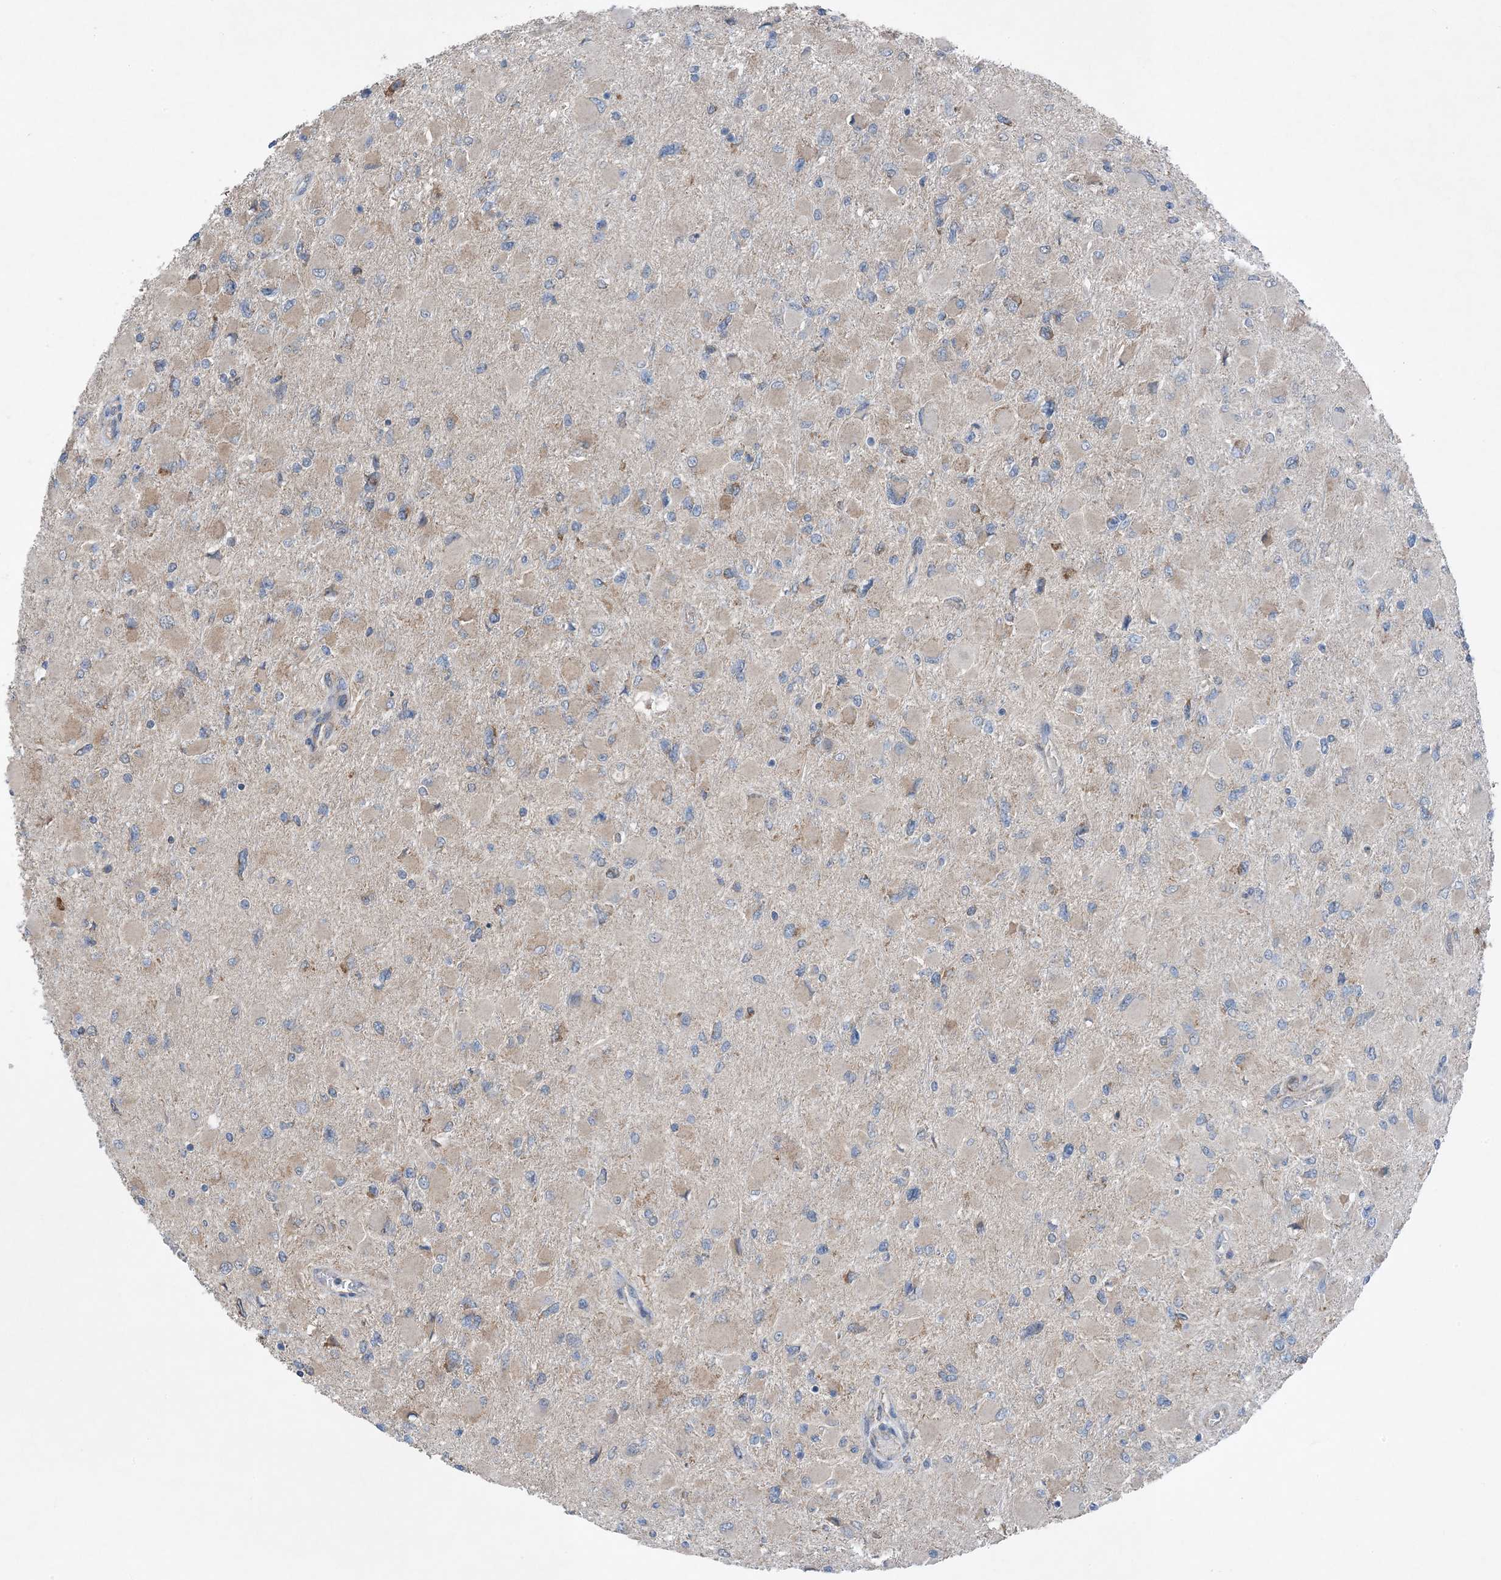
{"staining": {"intensity": "negative", "quantity": "none", "location": "none"}, "tissue": "glioma", "cell_type": "Tumor cells", "image_type": "cancer", "snomed": [{"axis": "morphology", "description": "Glioma, malignant, High grade"}, {"axis": "topography", "description": "Cerebral cortex"}], "caption": "A micrograph of malignant glioma (high-grade) stained for a protein reveals no brown staining in tumor cells.", "gene": "DHX30", "patient": {"sex": "female", "age": 36}}